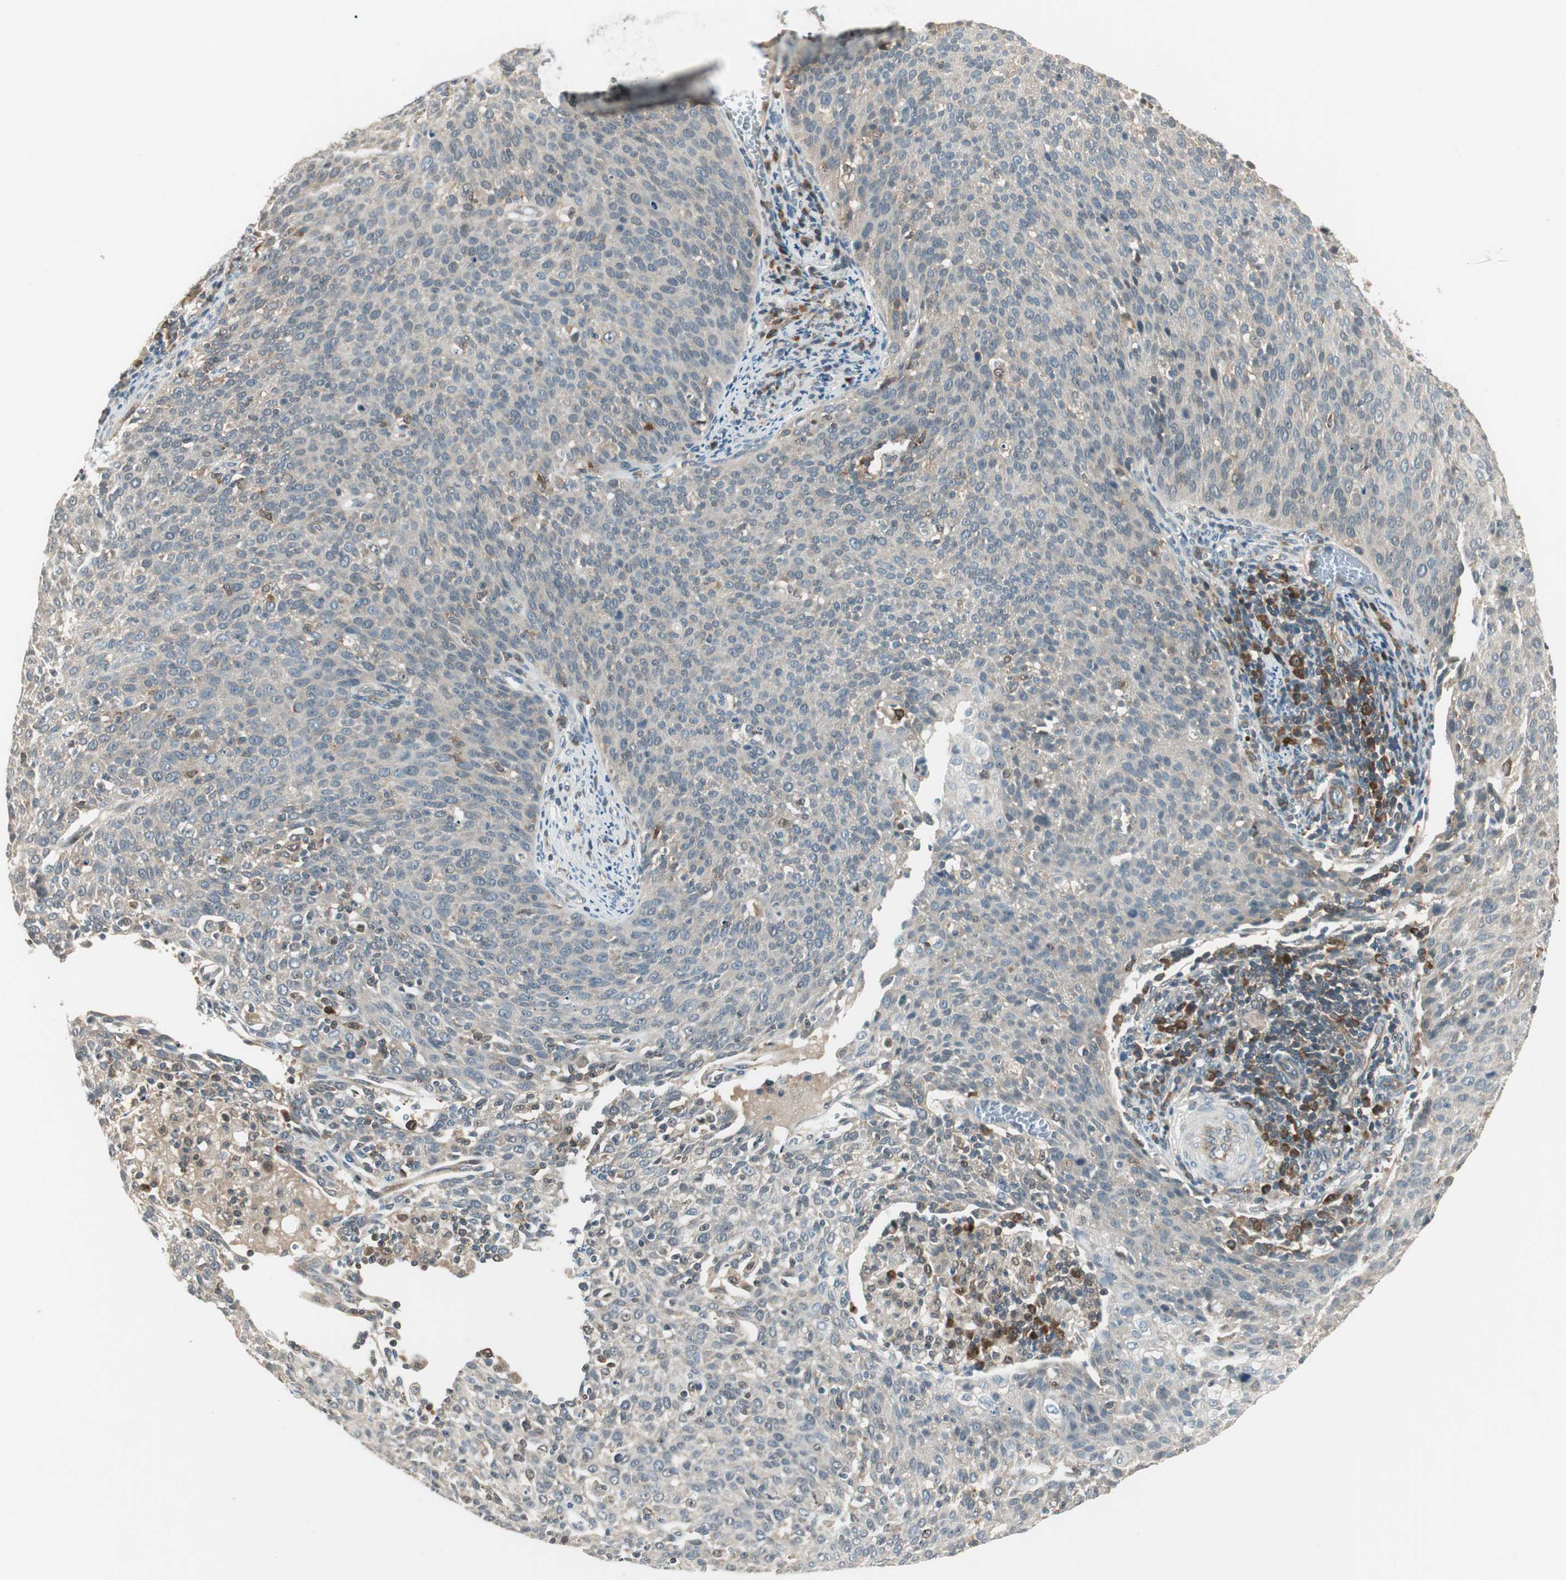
{"staining": {"intensity": "weak", "quantity": "<25%", "location": "cytoplasmic/membranous"}, "tissue": "cervical cancer", "cell_type": "Tumor cells", "image_type": "cancer", "snomed": [{"axis": "morphology", "description": "Squamous cell carcinoma, NOS"}, {"axis": "topography", "description": "Cervix"}], "caption": "DAB (3,3'-diaminobenzidine) immunohistochemical staining of cervical squamous cell carcinoma displays no significant positivity in tumor cells. (Immunohistochemistry, brightfield microscopy, high magnification).", "gene": "IPO5", "patient": {"sex": "female", "age": 38}}